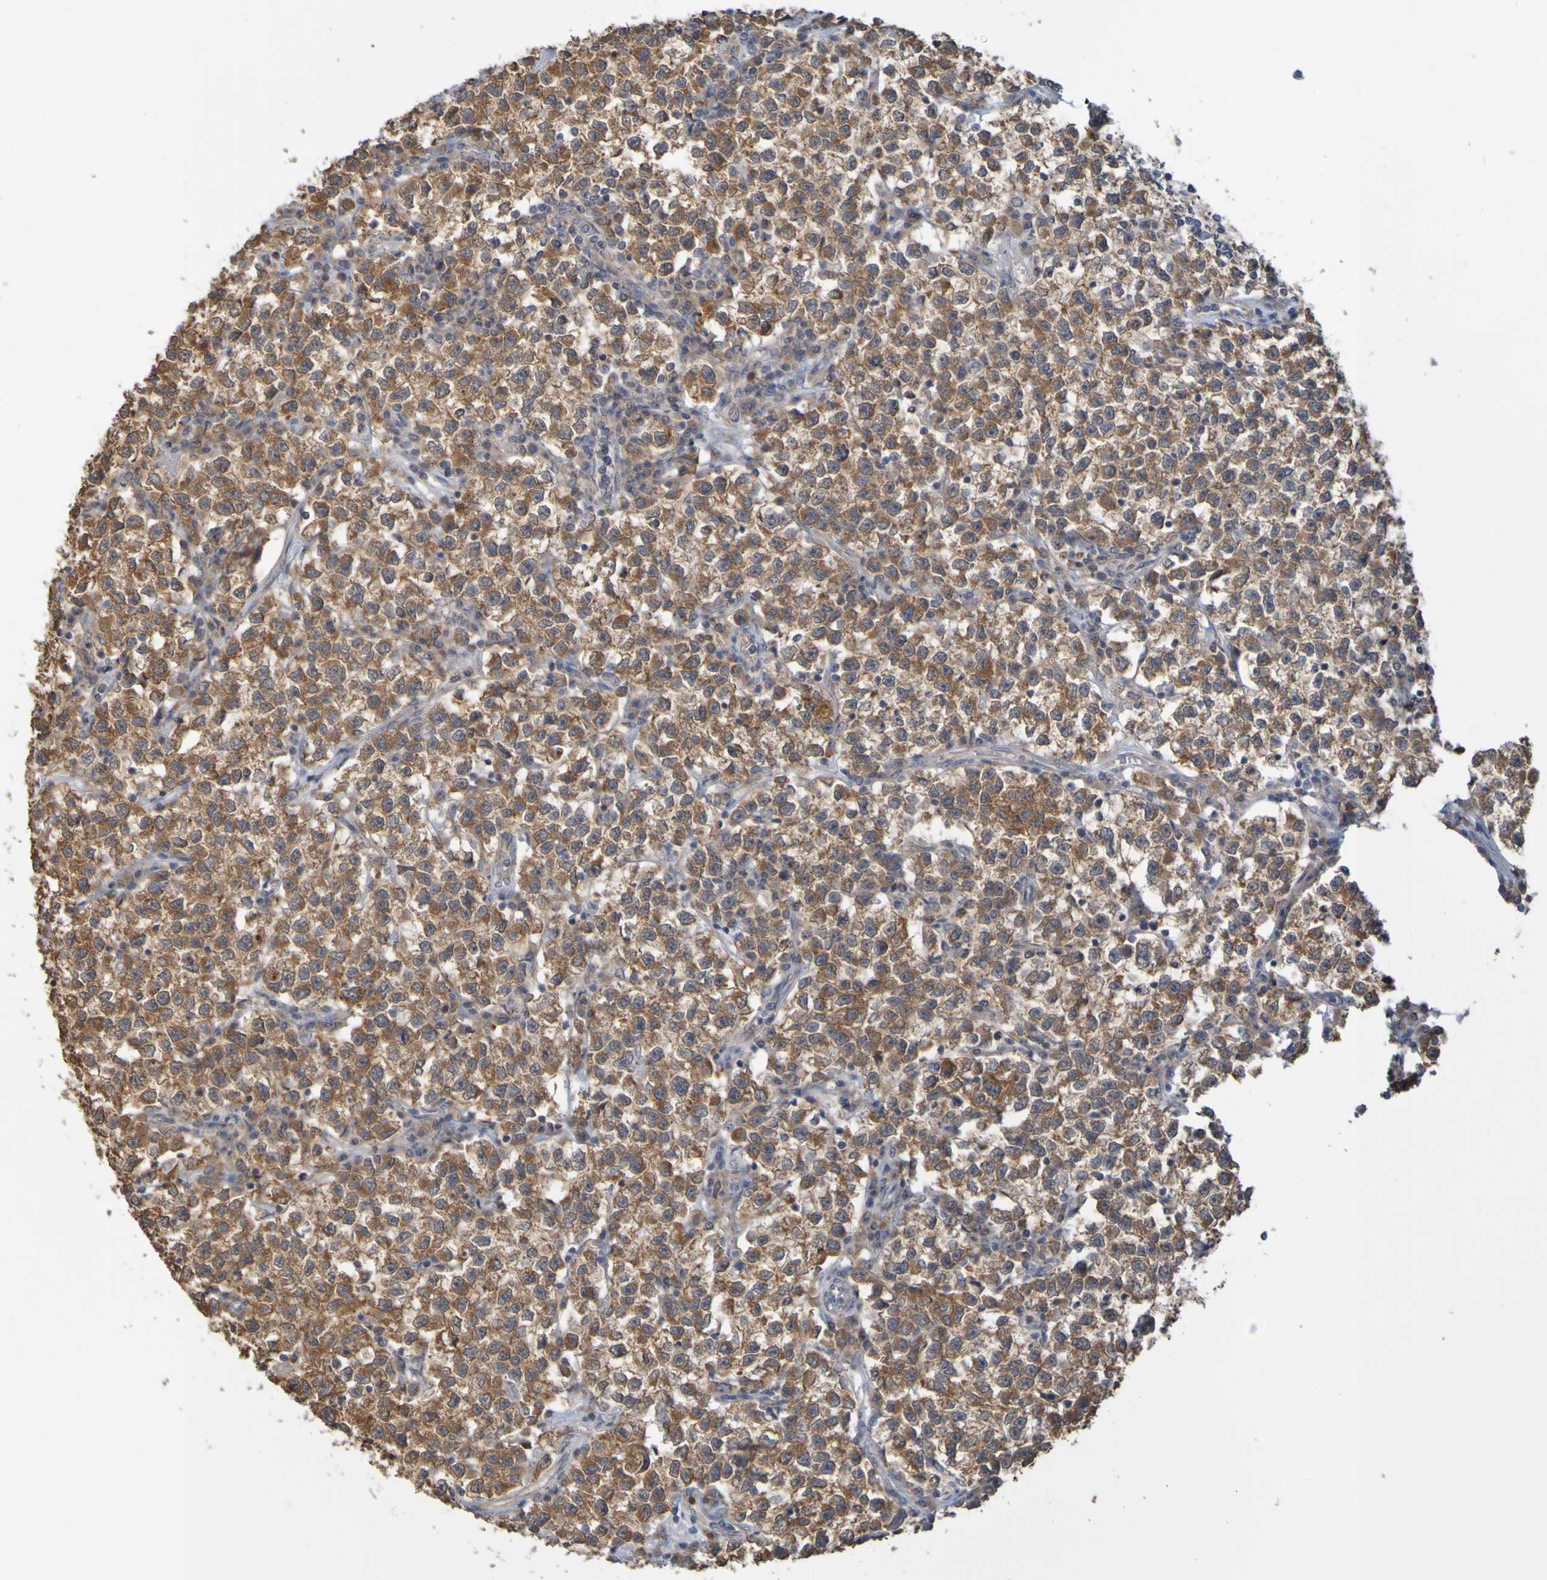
{"staining": {"intensity": "moderate", "quantity": ">75%", "location": "cytoplasmic/membranous"}, "tissue": "testis cancer", "cell_type": "Tumor cells", "image_type": "cancer", "snomed": [{"axis": "morphology", "description": "Seminoma, NOS"}, {"axis": "topography", "description": "Testis"}], "caption": "This is an image of IHC staining of testis cancer (seminoma), which shows moderate staining in the cytoplasmic/membranous of tumor cells.", "gene": "NAV2", "patient": {"sex": "male", "age": 22}}